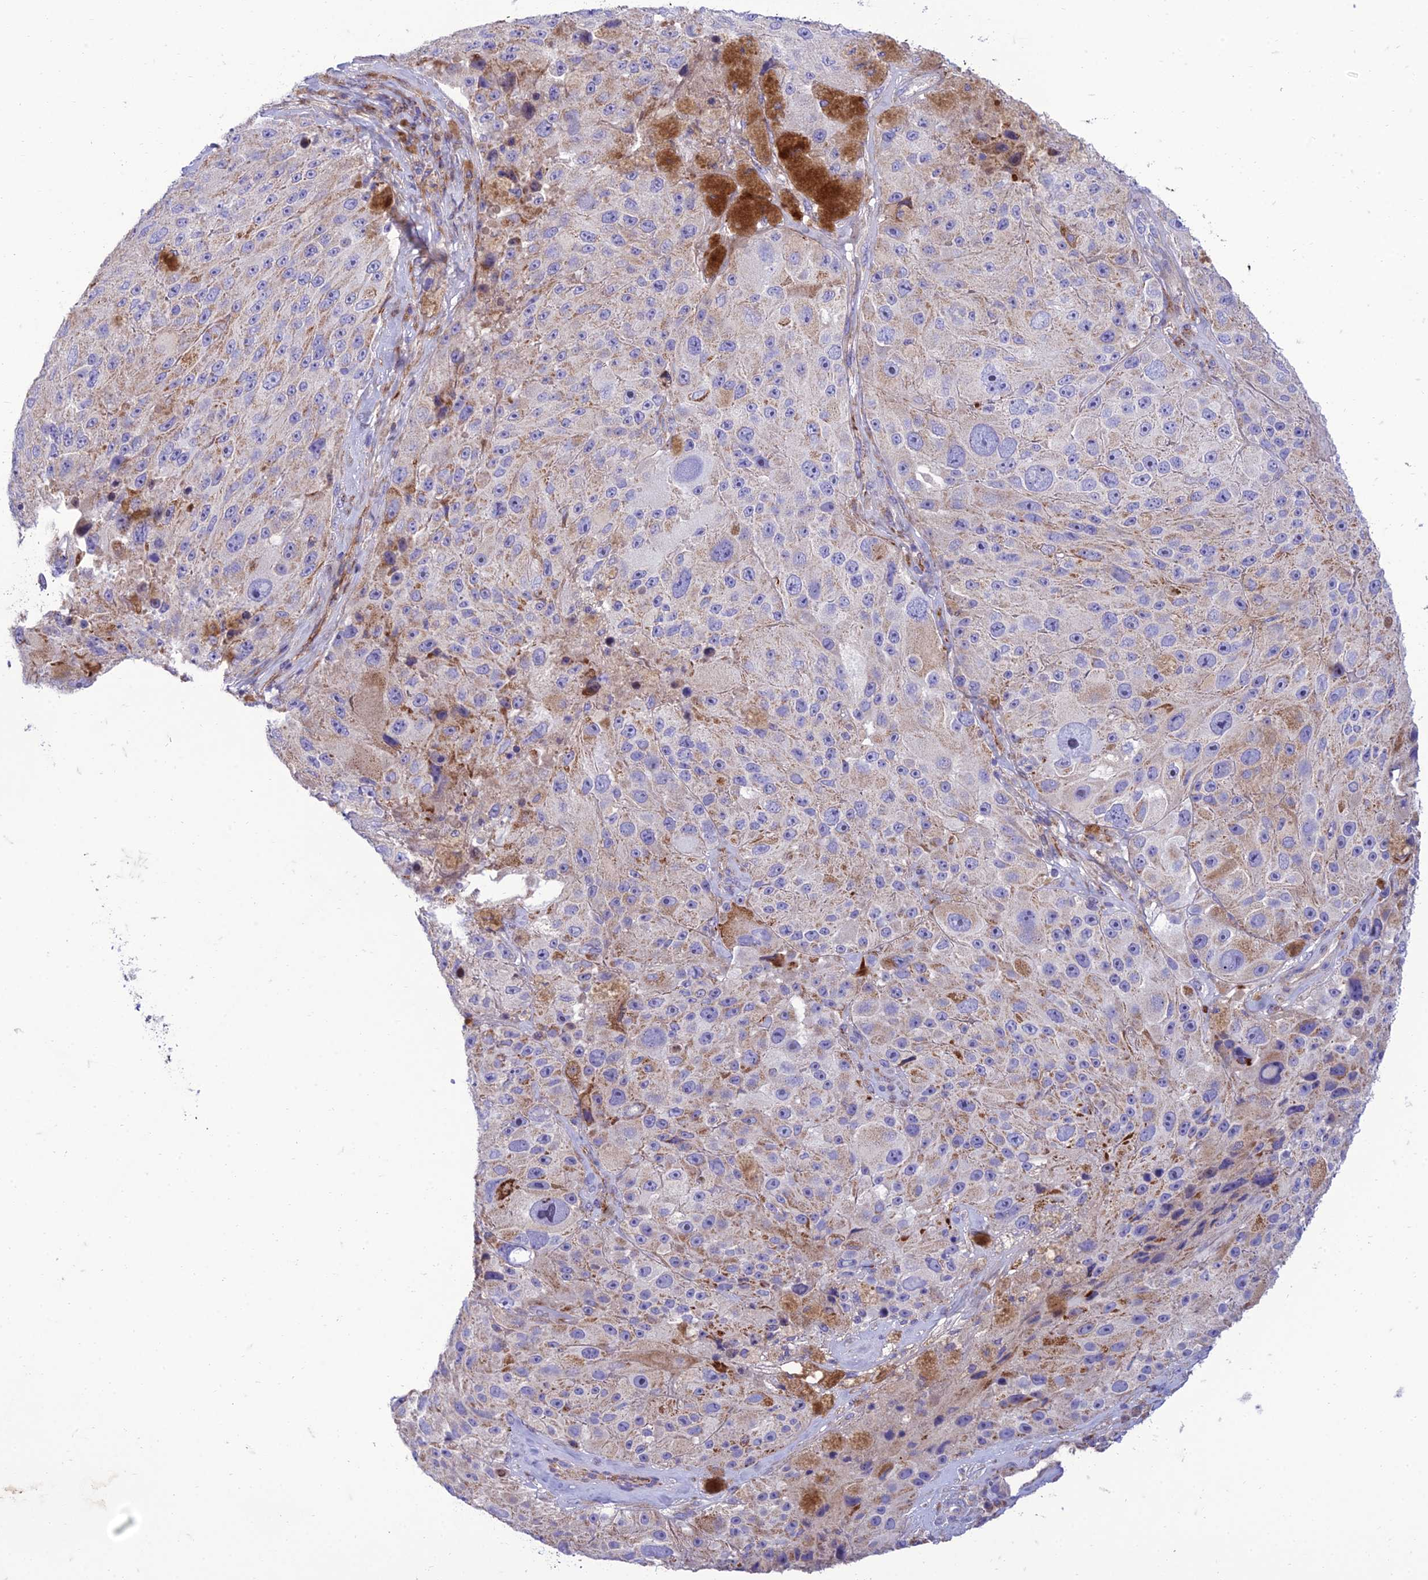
{"staining": {"intensity": "negative", "quantity": "none", "location": "none"}, "tissue": "melanoma", "cell_type": "Tumor cells", "image_type": "cancer", "snomed": [{"axis": "morphology", "description": "Malignant melanoma, Metastatic site"}, {"axis": "topography", "description": "Lymph node"}], "caption": "The micrograph shows no significant positivity in tumor cells of melanoma.", "gene": "SEL1L3", "patient": {"sex": "male", "age": 62}}